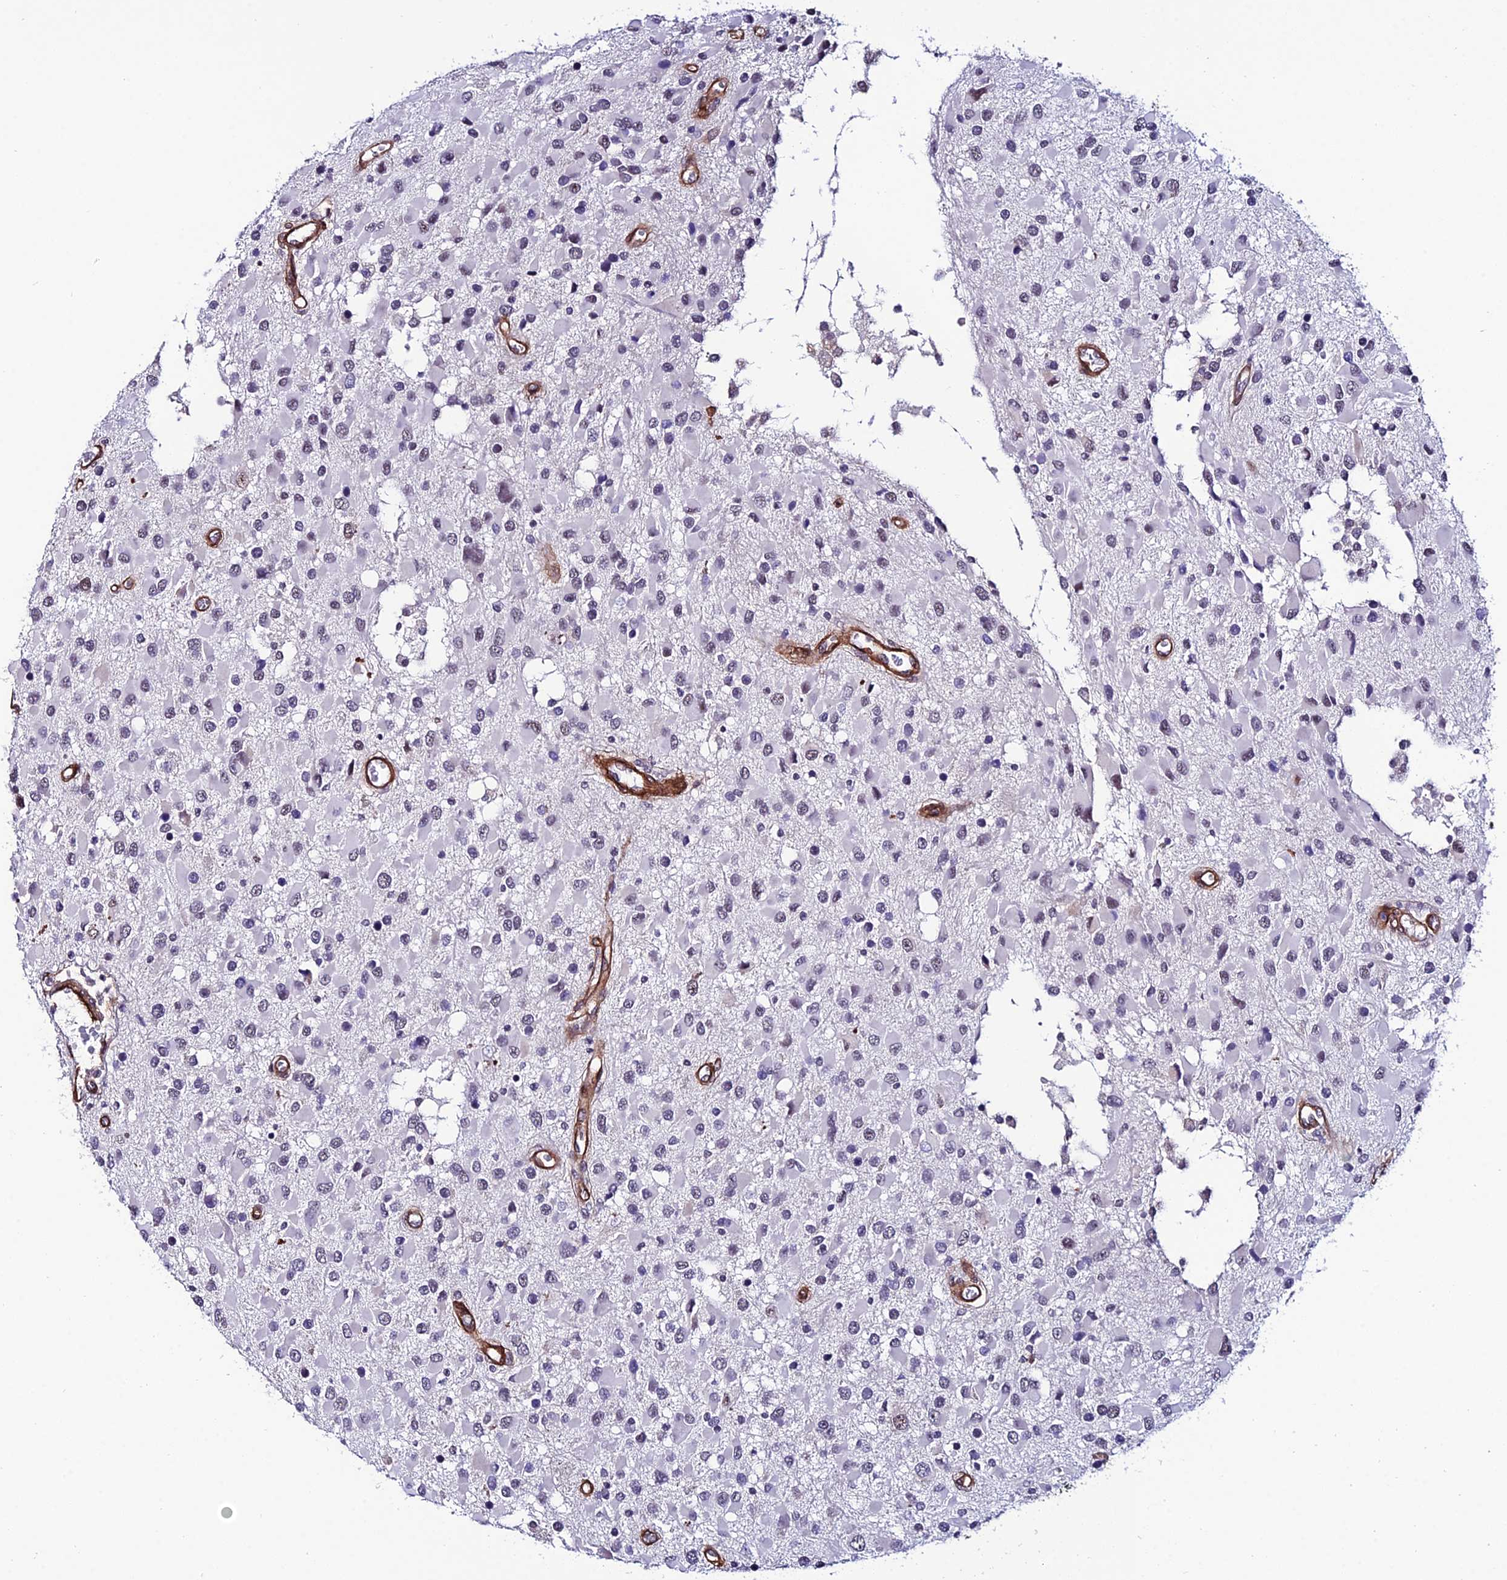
{"staining": {"intensity": "negative", "quantity": "none", "location": "none"}, "tissue": "glioma", "cell_type": "Tumor cells", "image_type": "cancer", "snomed": [{"axis": "morphology", "description": "Glioma, malignant, High grade"}, {"axis": "topography", "description": "Brain"}], "caption": "An immunohistochemistry (IHC) photomicrograph of malignant glioma (high-grade) is shown. There is no staining in tumor cells of malignant glioma (high-grade).", "gene": "SYT15", "patient": {"sex": "male", "age": 53}}